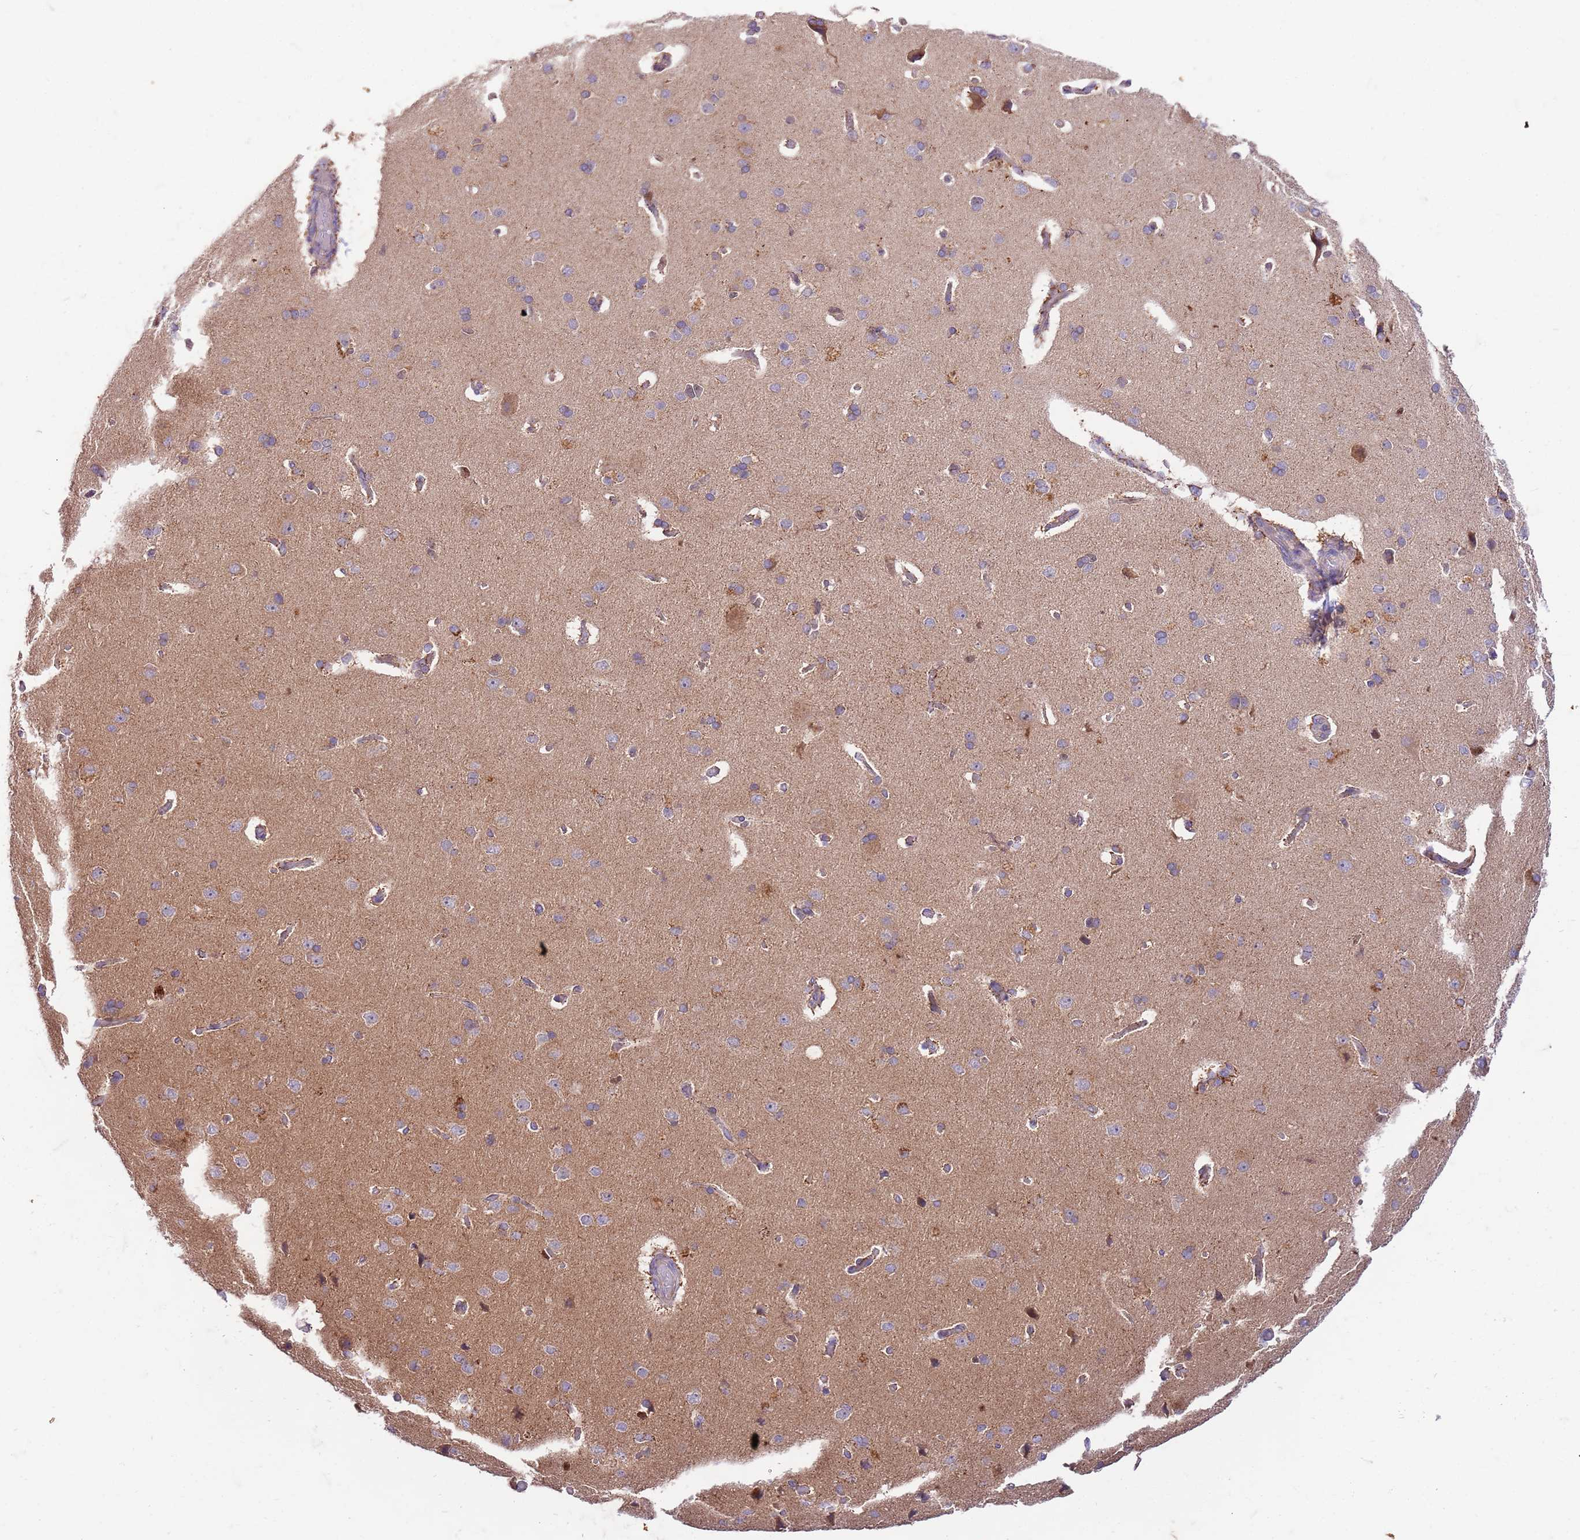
{"staining": {"intensity": "weak", "quantity": "25%-75%", "location": "cytoplasmic/membranous"}, "tissue": "cerebral cortex", "cell_type": "Endothelial cells", "image_type": "normal", "snomed": [{"axis": "morphology", "description": "Normal tissue, NOS"}, {"axis": "topography", "description": "Cerebral cortex"}], "caption": "High-magnification brightfield microscopy of unremarkable cerebral cortex stained with DAB (brown) and counterstained with hematoxylin (blue). endothelial cells exhibit weak cytoplasmic/membranous positivity is seen in approximately25%-75% of cells.", "gene": "OSBP", "patient": {"sex": "male", "age": 62}}